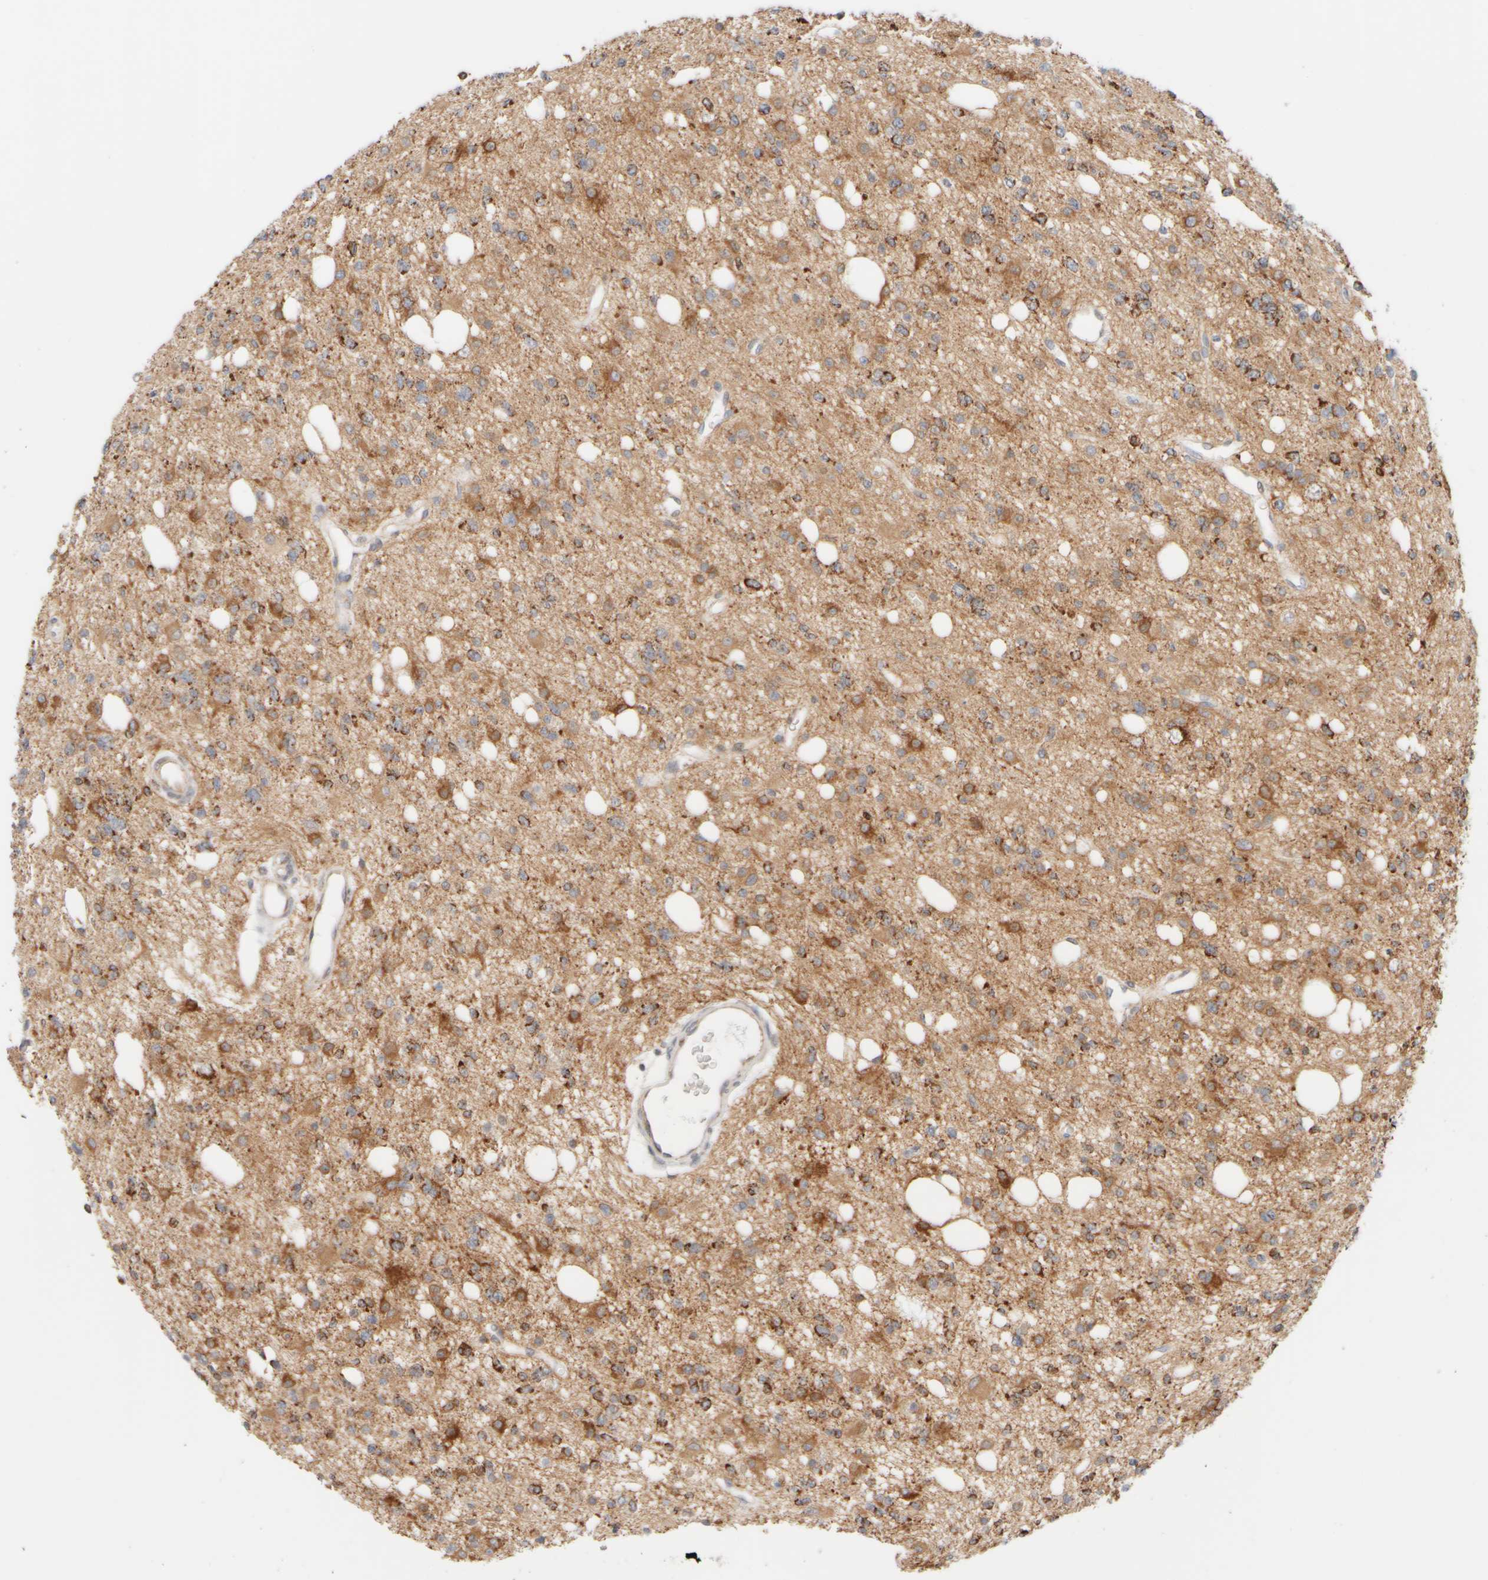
{"staining": {"intensity": "moderate", "quantity": ">75%", "location": "cytoplasmic/membranous"}, "tissue": "glioma", "cell_type": "Tumor cells", "image_type": "cancer", "snomed": [{"axis": "morphology", "description": "Glioma, malignant, High grade"}, {"axis": "topography", "description": "Brain"}], "caption": "A brown stain shows moderate cytoplasmic/membranous positivity of a protein in high-grade glioma (malignant) tumor cells.", "gene": "PPM1K", "patient": {"sex": "female", "age": 62}}